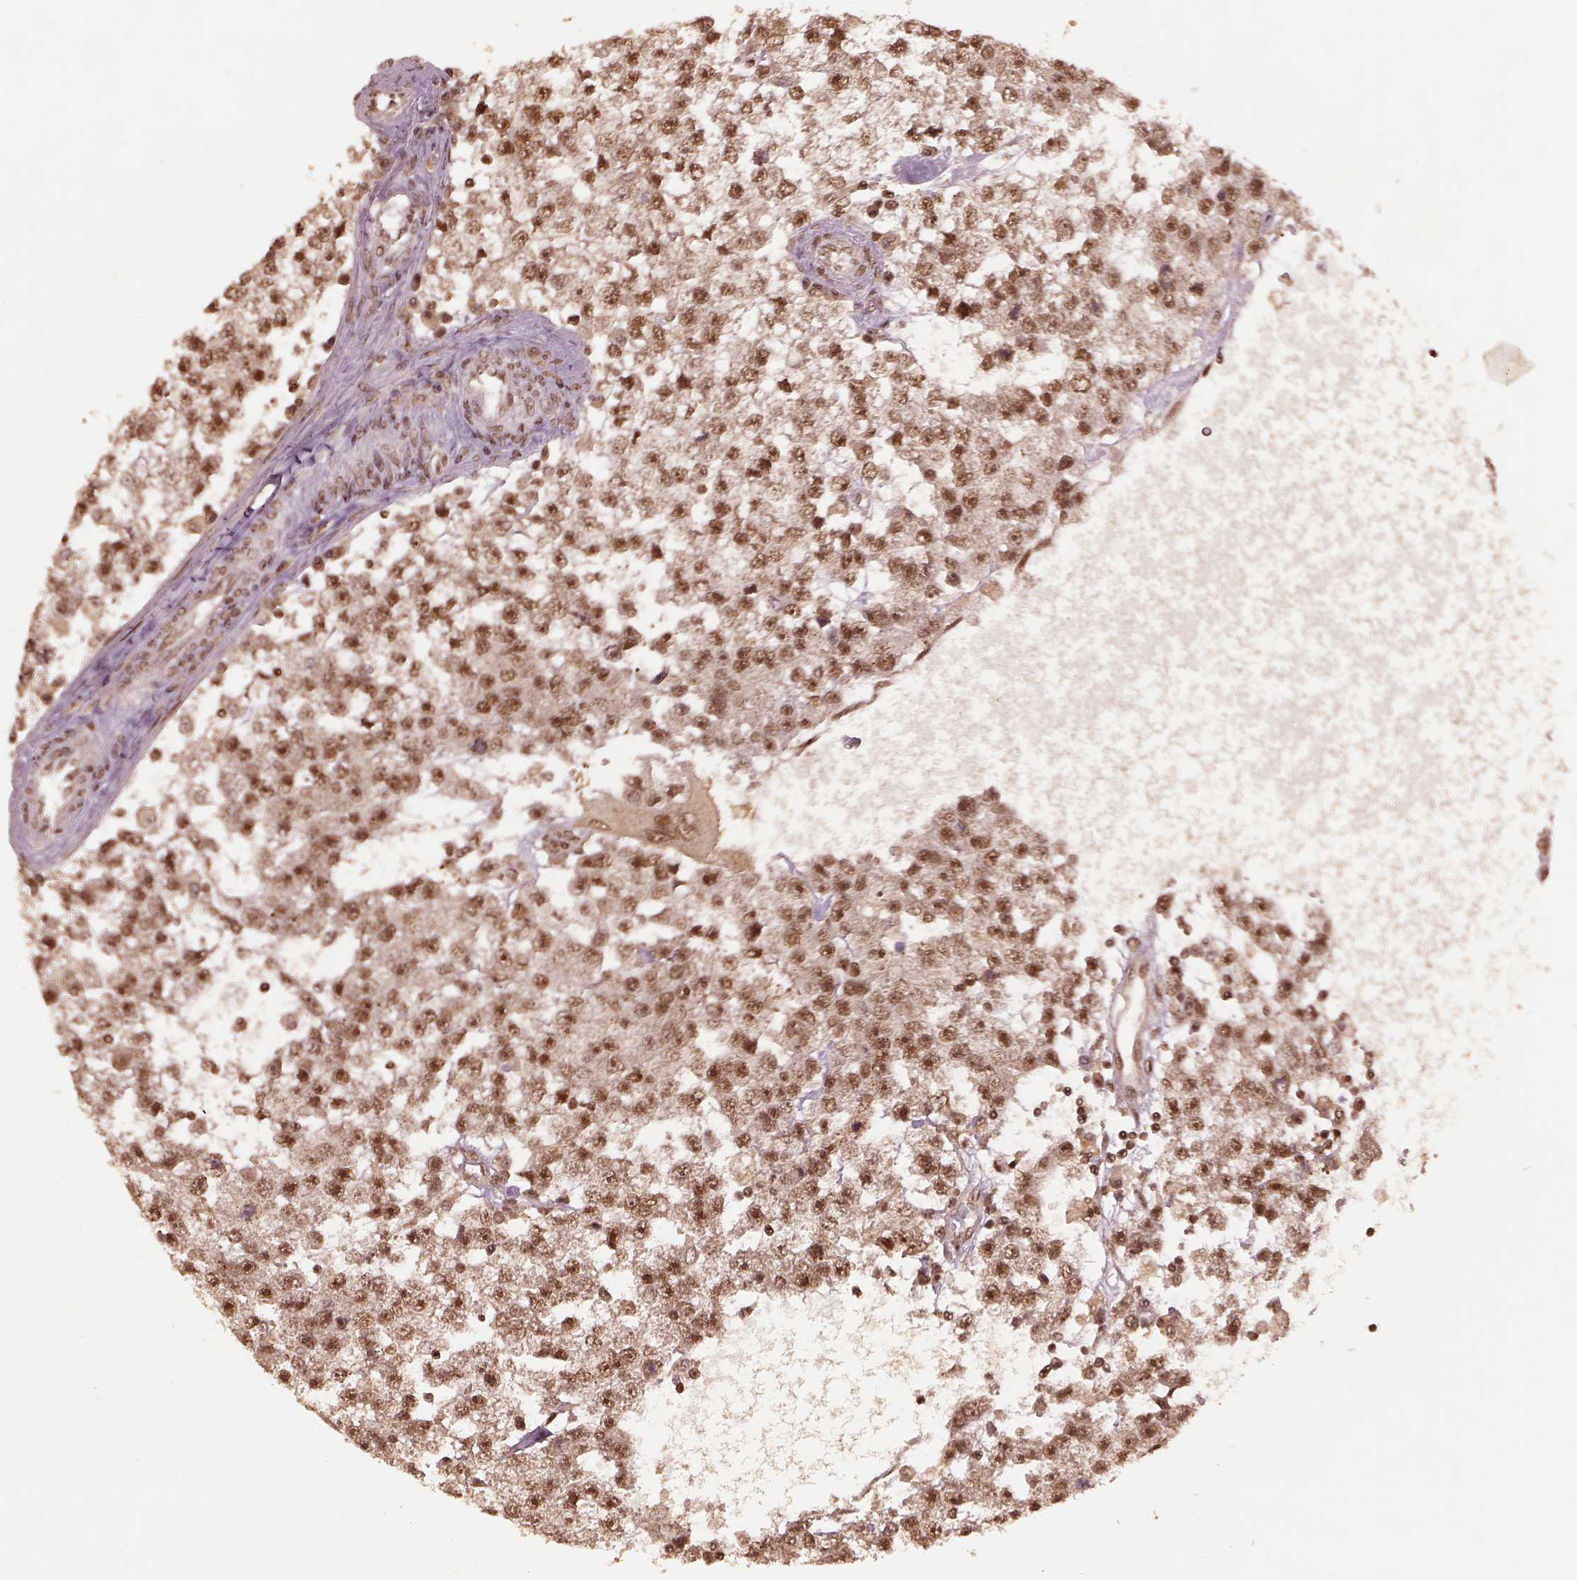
{"staining": {"intensity": "moderate", "quantity": ">75%", "location": "nuclear"}, "tissue": "testis cancer", "cell_type": "Tumor cells", "image_type": "cancer", "snomed": [{"axis": "morphology", "description": "Seminoma, NOS"}, {"axis": "topography", "description": "Testis"}], "caption": "Immunohistochemical staining of human testis seminoma demonstrates medium levels of moderate nuclear protein staining in about >75% of tumor cells.", "gene": "BRD9", "patient": {"sex": "male", "age": 34}}